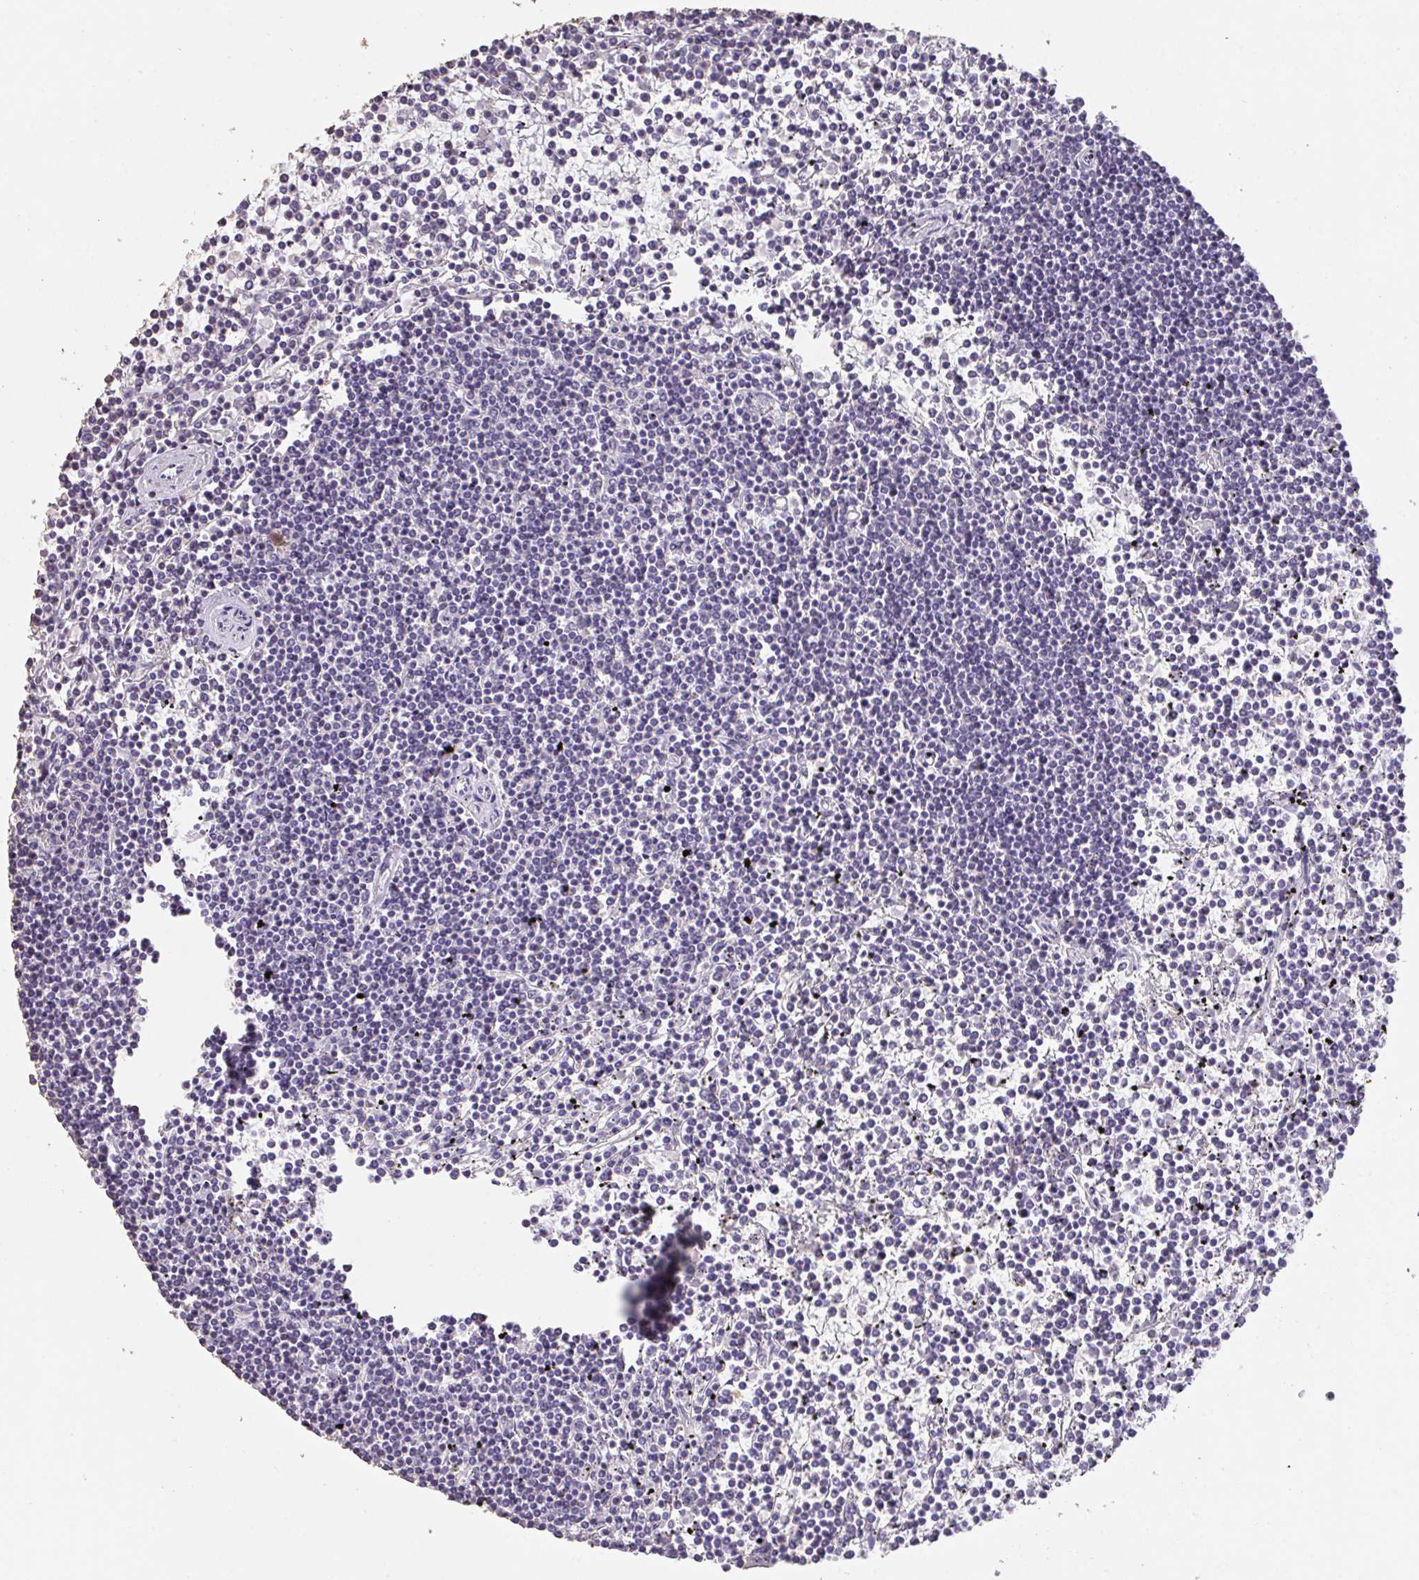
{"staining": {"intensity": "negative", "quantity": "none", "location": "none"}, "tissue": "lymphoma", "cell_type": "Tumor cells", "image_type": "cancer", "snomed": [{"axis": "morphology", "description": "Malignant lymphoma, non-Hodgkin's type, Low grade"}, {"axis": "topography", "description": "Spleen"}], "caption": "A micrograph of lymphoma stained for a protein exhibits no brown staining in tumor cells.", "gene": "IL23R", "patient": {"sex": "female", "age": 19}}